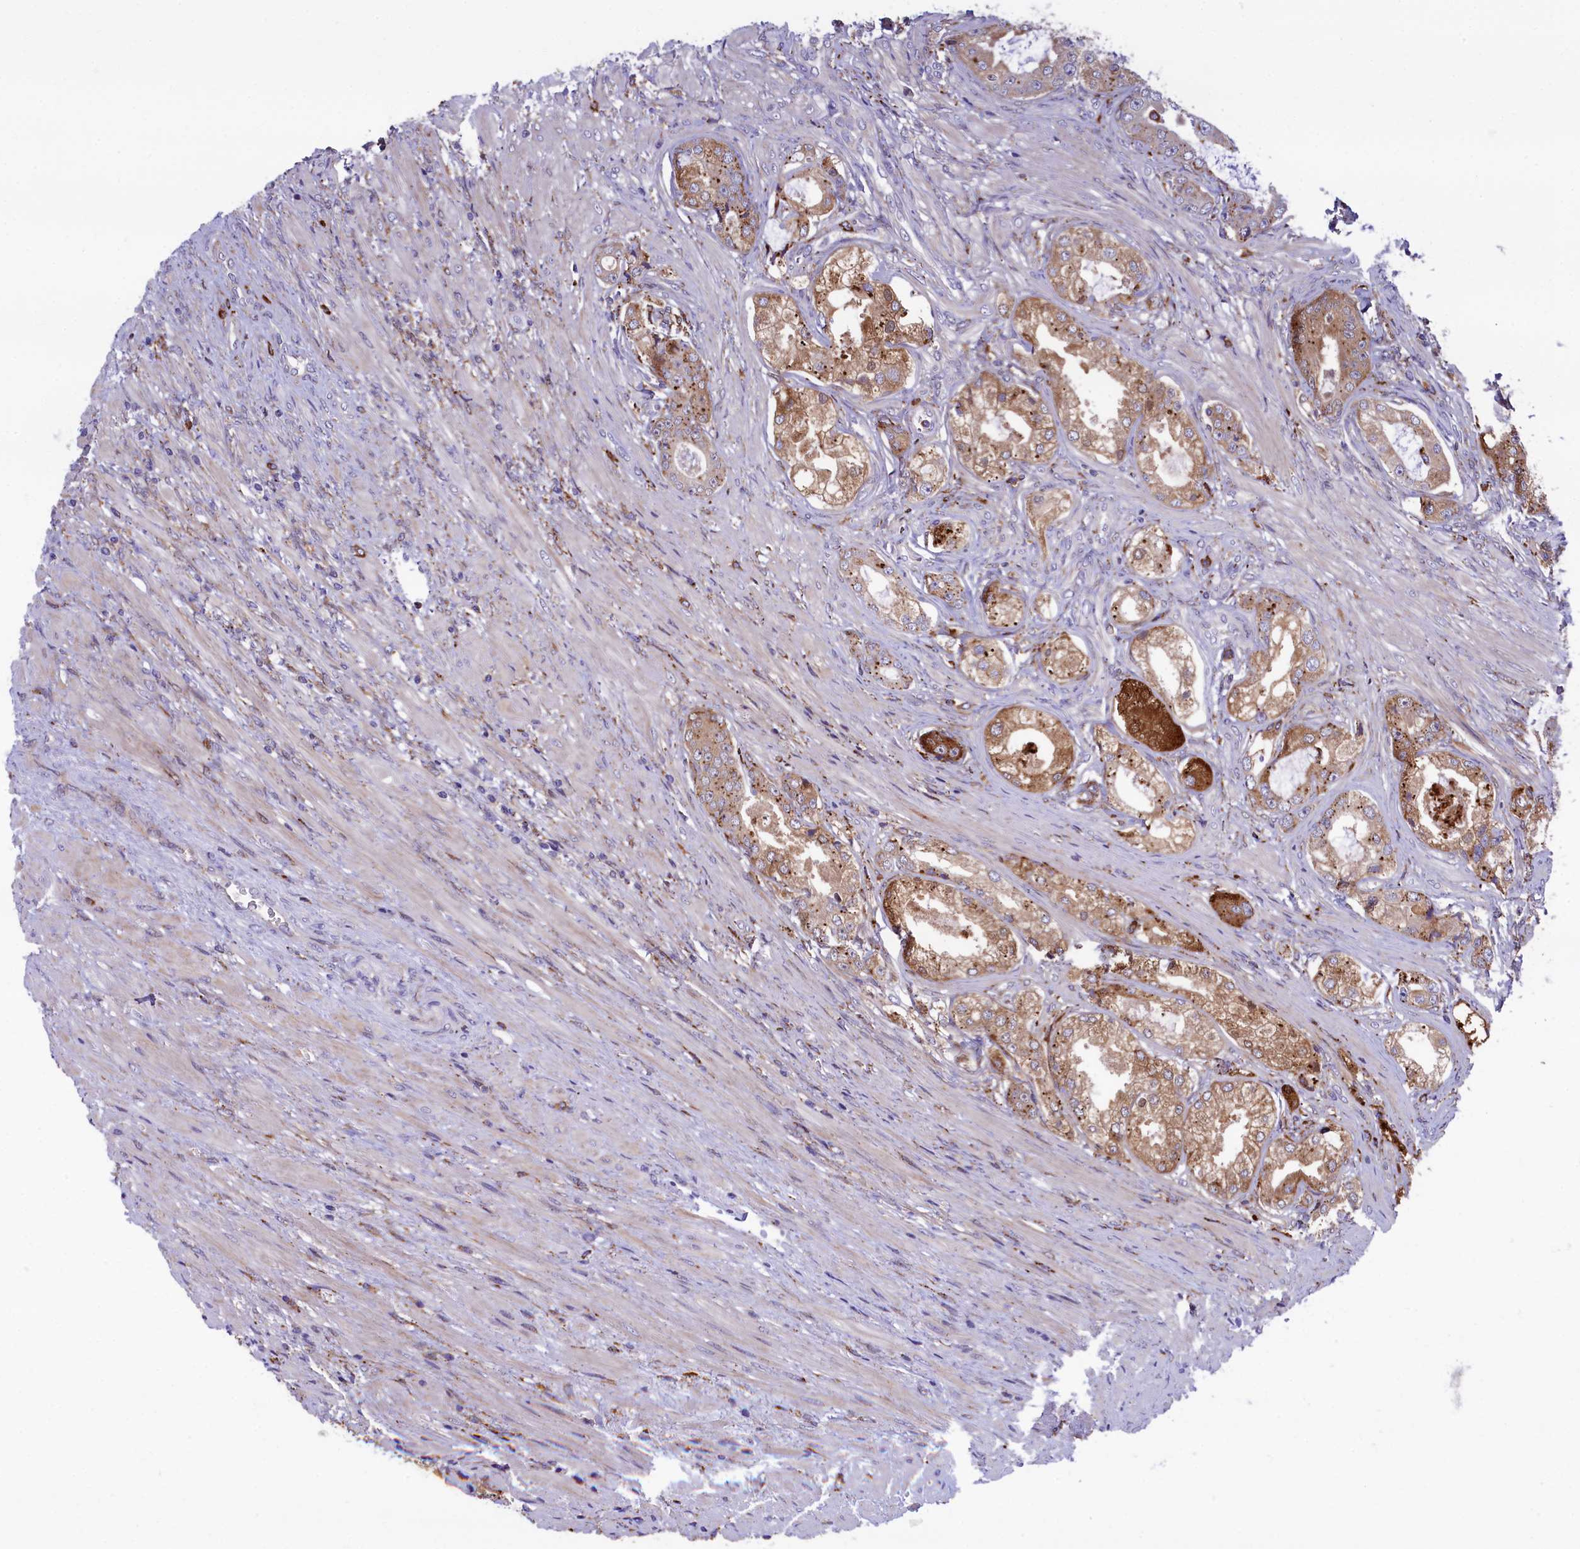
{"staining": {"intensity": "moderate", "quantity": ">75%", "location": "cytoplasmic/membranous"}, "tissue": "prostate cancer", "cell_type": "Tumor cells", "image_type": "cancer", "snomed": [{"axis": "morphology", "description": "Adenocarcinoma, Low grade"}, {"axis": "topography", "description": "Prostate"}], "caption": "Prostate cancer (adenocarcinoma (low-grade)) stained with DAB IHC shows medium levels of moderate cytoplasmic/membranous staining in about >75% of tumor cells.", "gene": "MAN2B1", "patient": {"sex": "male", "age": 68}}